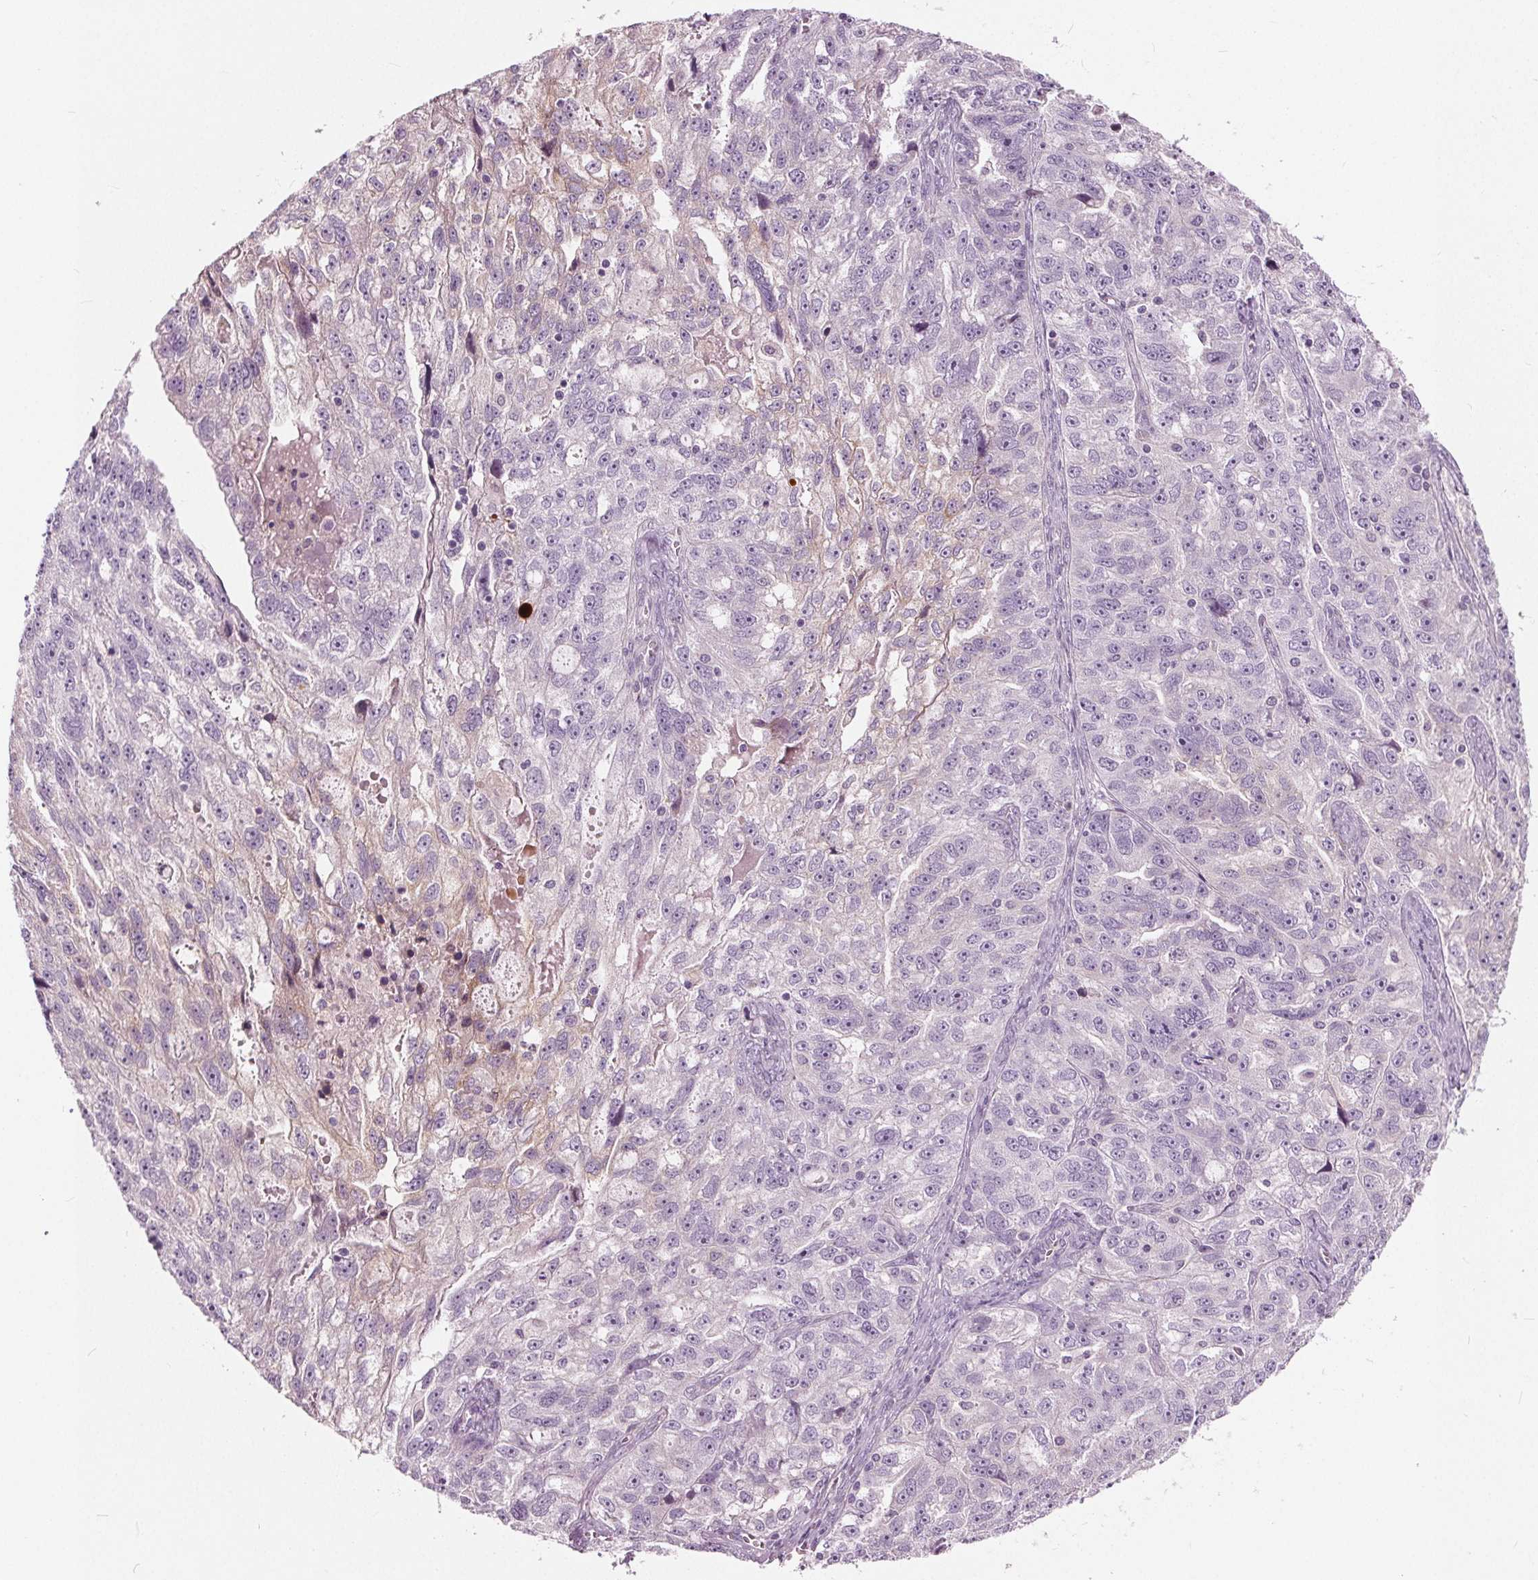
{"staining": {"intensity": "negative", "quantity": "none", "location": "none"}, "tissue": "ovarian cancer", "cell_type": "Tumor cells", "image_type": "cancer", "snomed": [{"axis": "morphology", "description": "Cystadenocarcinoma, serous, NOS"}, {"axis": "topography", "description": "Ovary"}], "caption": "There is no significant expression in tumor cells of serous cystadenocarcinoma (ovarian).", "gene": "LHFPL7", "patient": {"sex": "female", "age": 51}}